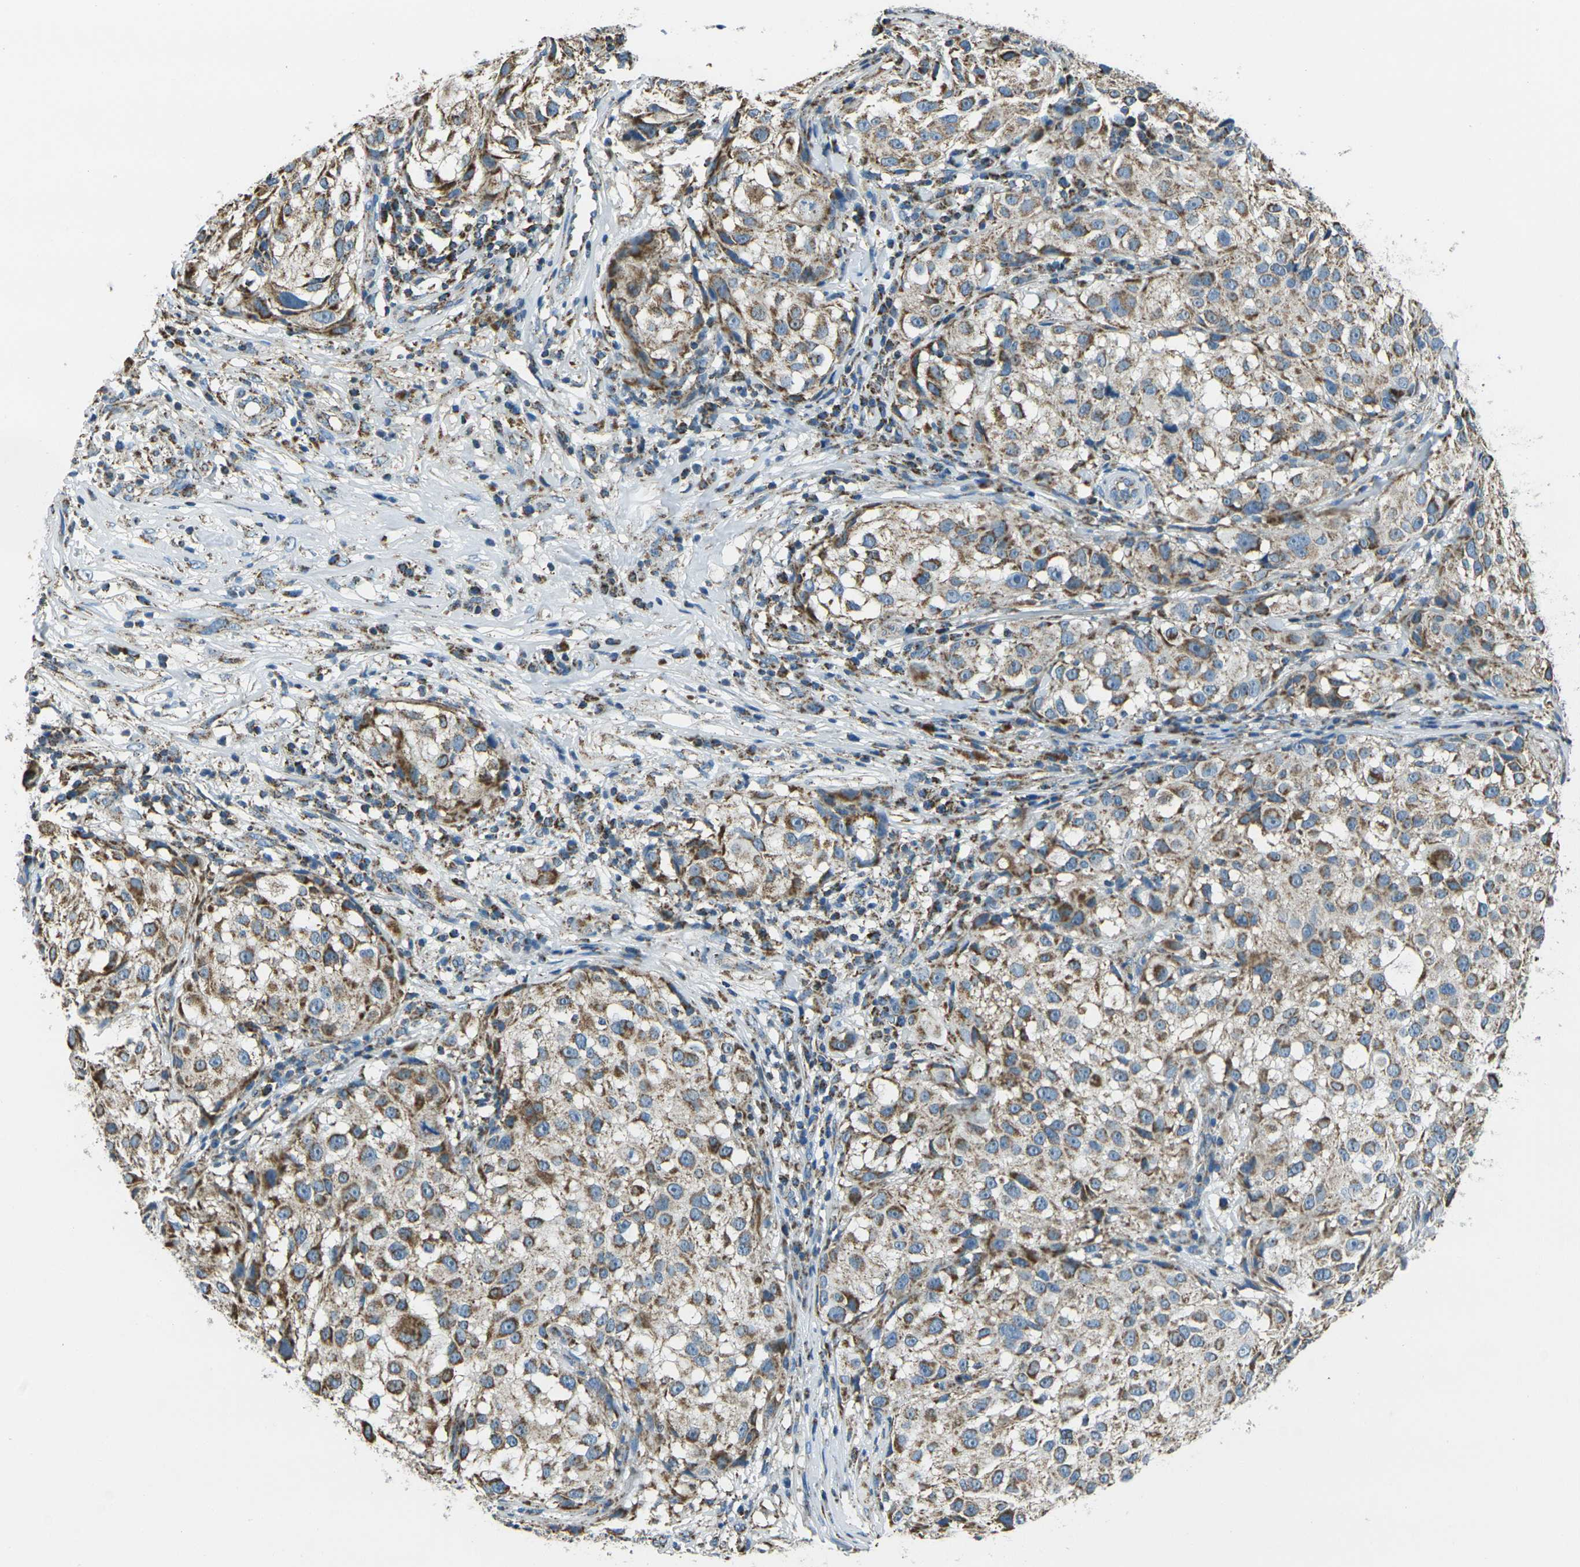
{"staining": {"intensity": "moderate", "quantity": ">75%", "location": "cytoplasmic/membranous"}, "tissue": "melanoma", "cell_type": "Tumor cells", "image_type": "cancer", "snomed": [{"axis": "morphology", "description": "Necrosis, NOS"}, {"axis": "morphology", "description": "Malignant melanoma, NOS"}, {"axis": "topography", "description": "Skin"}], "caption": "Approximately >75% of tumor cells in human melanoma demonstrate moderate cytoplasmic/membranous protein positivity as visualized by brown immunohistochemical staining.", "gene": "IRF3", "patient": {"sex": "female", "age": 87}}